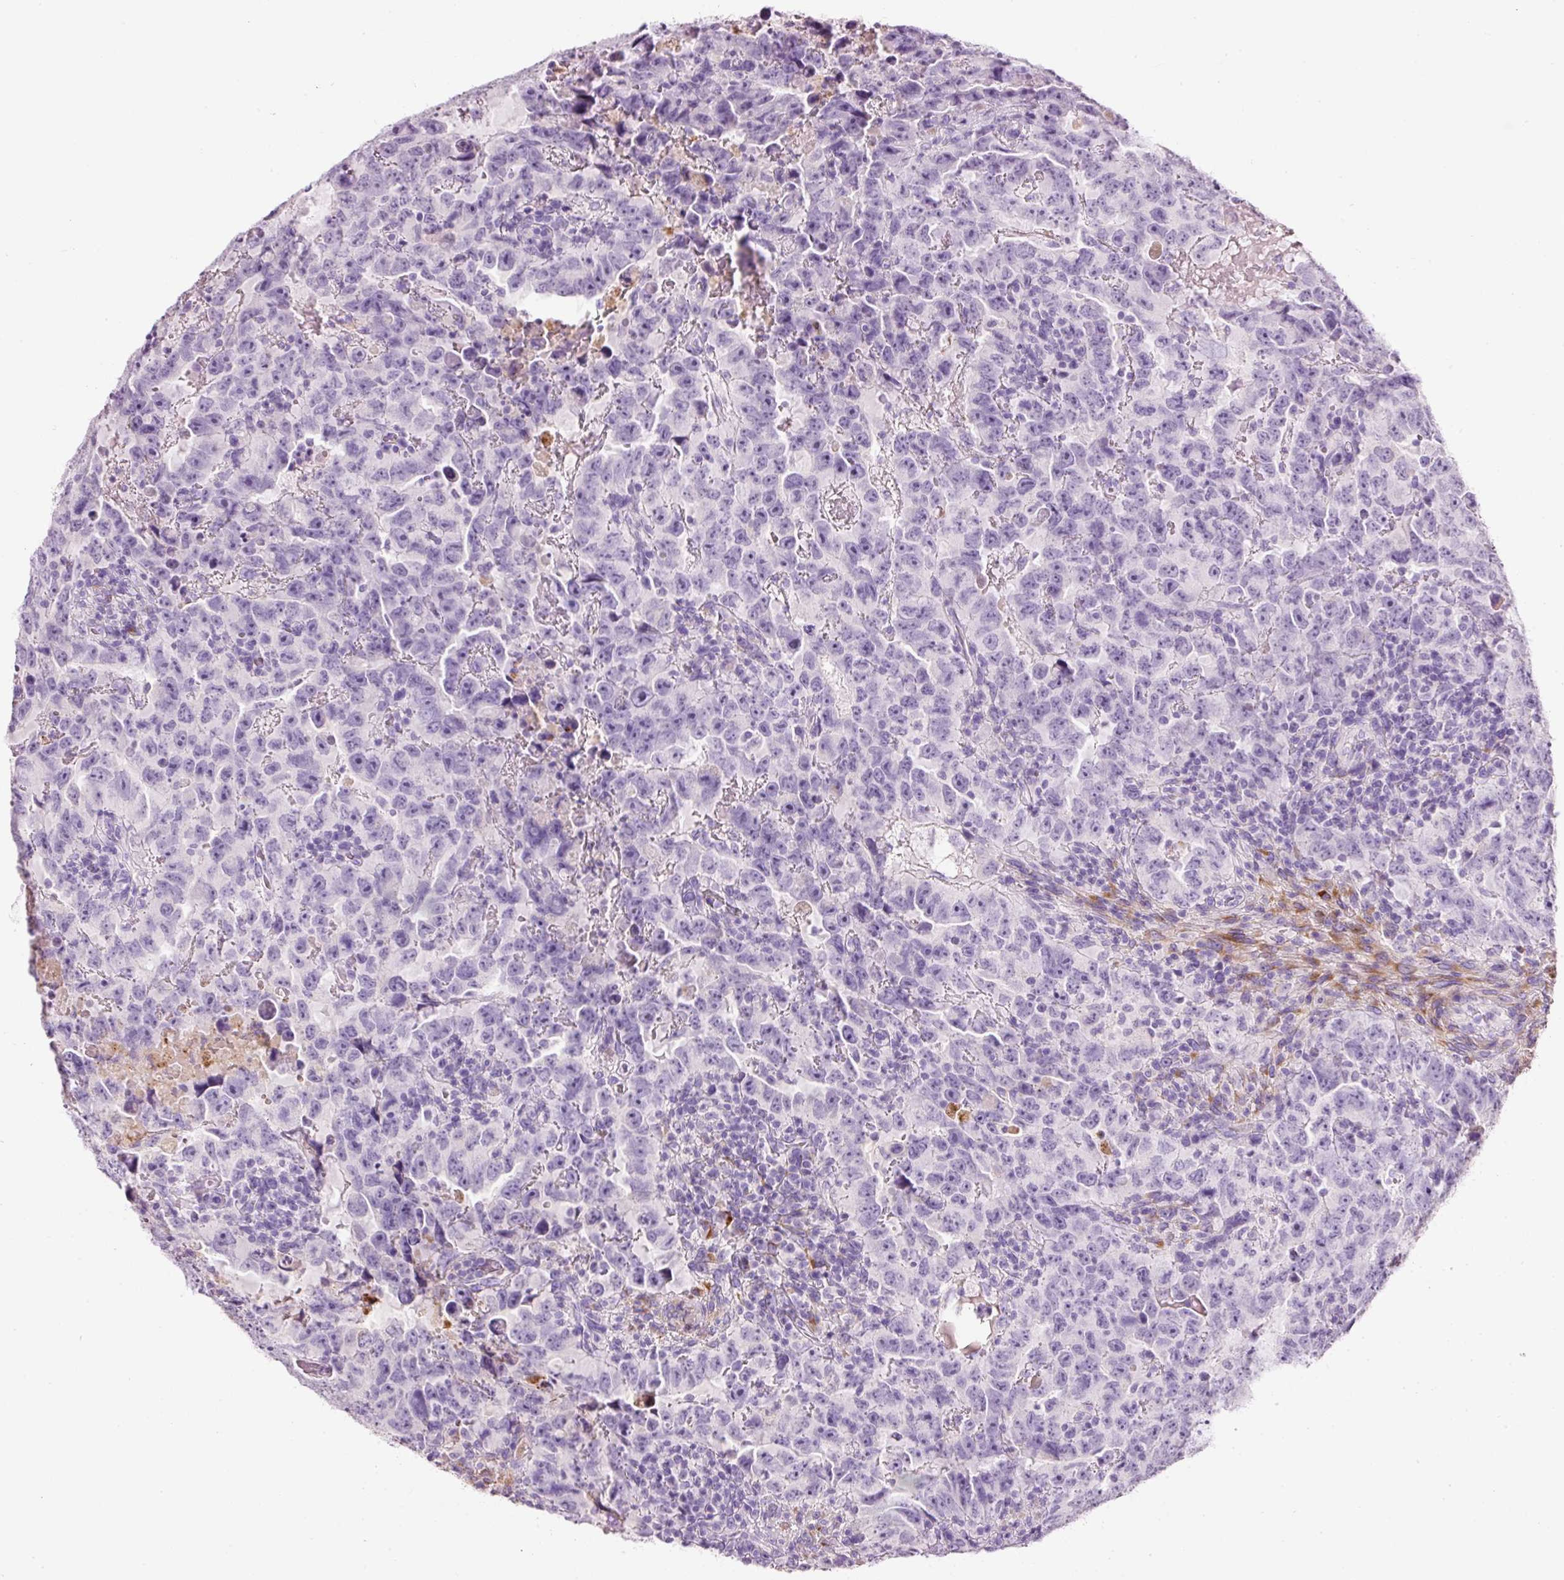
{"staining": {"intensity": "negative", "quantity": "none", "location": "none"}, "tissue": "testis cancer", "cell_type": "Tumor cells", "image_type": "cancer", "snomed": [{"axis": "morphology", "description": "Carcinoma, Embryonal, NOS"}, {"axis": "topography", "description": "Testis"}], "caption": "There is no significant positivity in tumor cells of testis cancer (embryonal carcinoma). (Immunohistochemistry (ihc), brightfield microscopy, high magnification).", "gene": "MFAP4", "patient": {"sex": "male", "age": 24}}